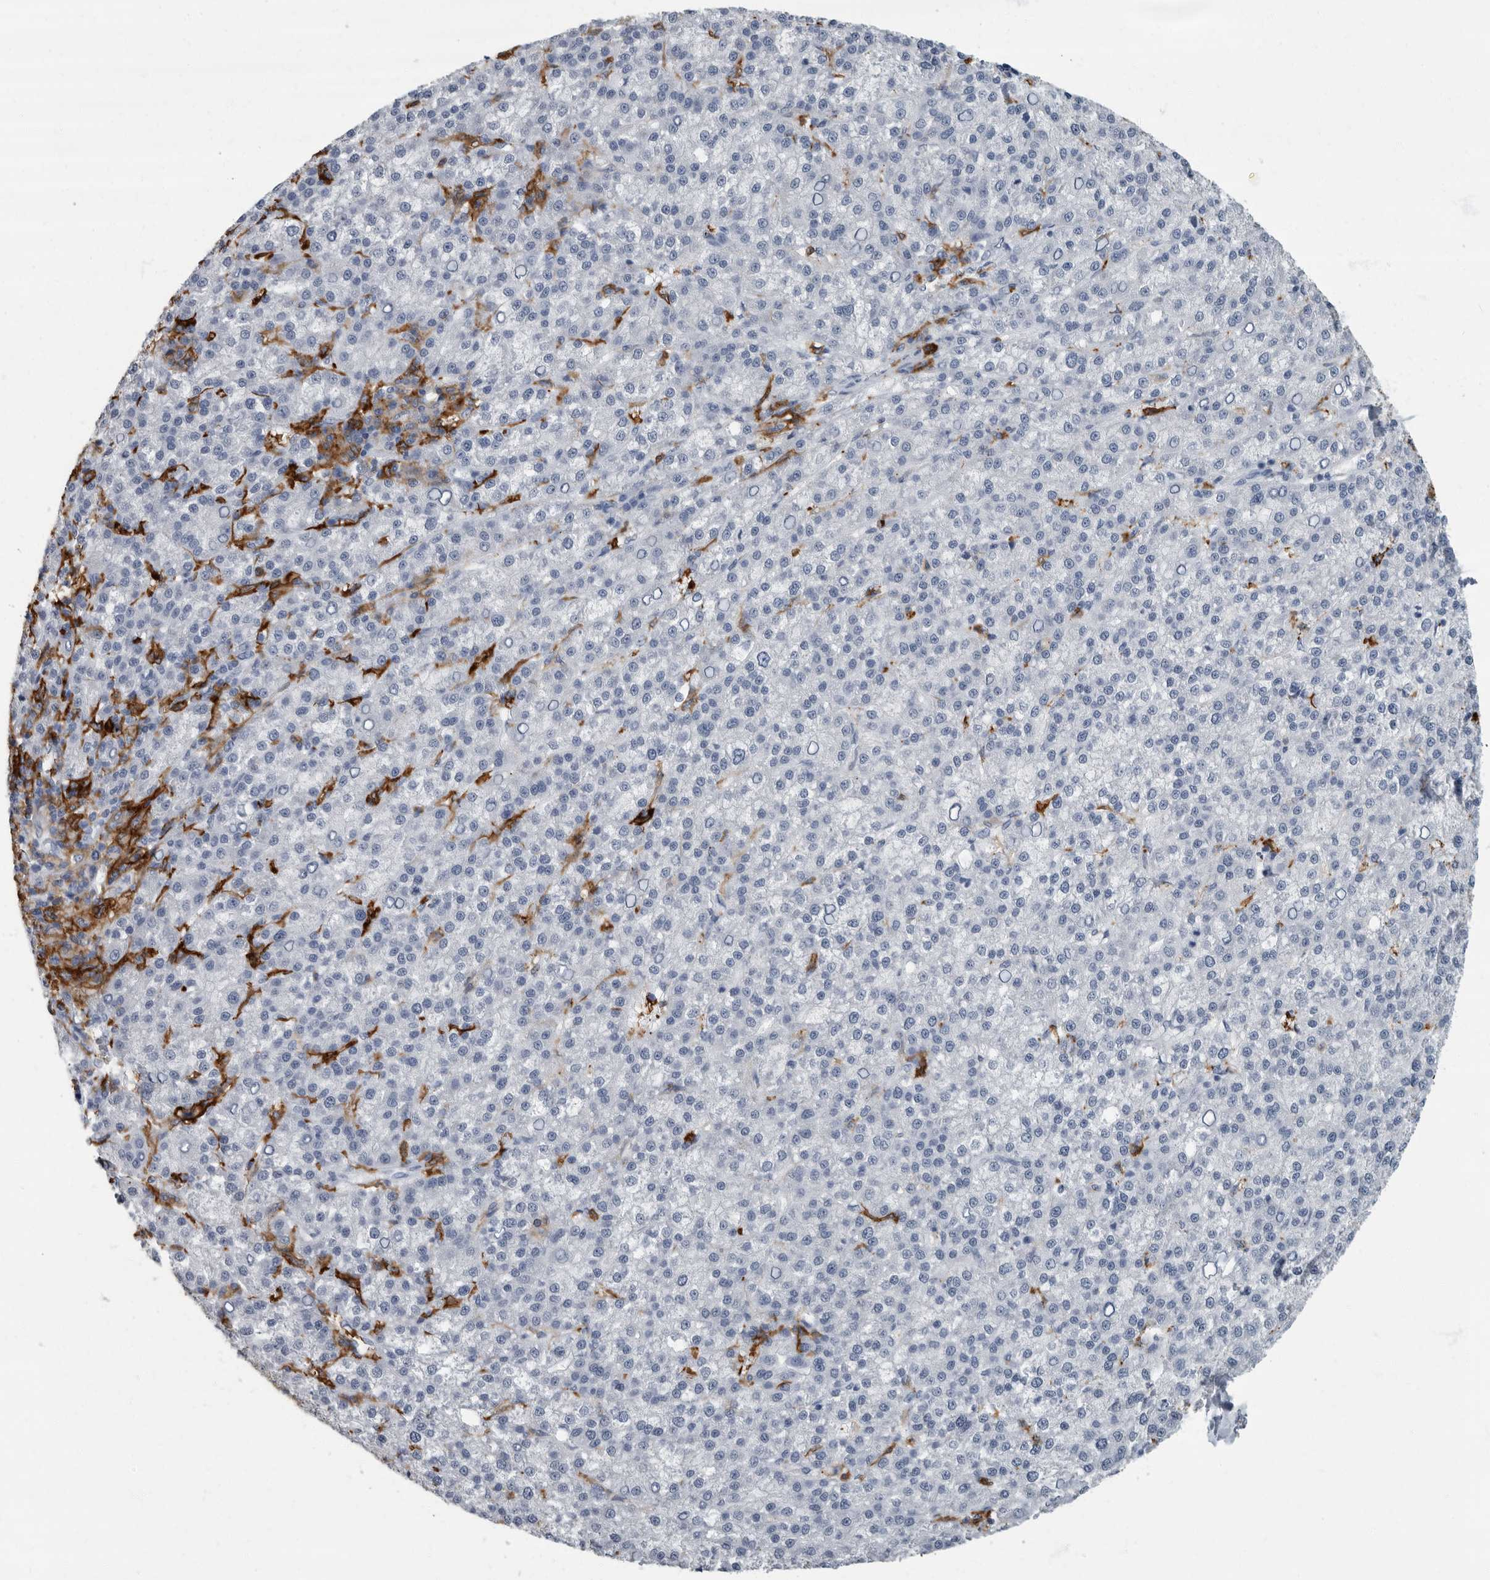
{"staining": {"intensity": "negative", "quantity": "none", "location": "none"}, "tissue": "liver cancer", "cell_type": "Tumor cells", "image_type": "cancer", "snomed": [{"axis": "morphology", "description": "Carcinoma, Hepatocellular, NOS"}, {"axis": "topography", "description": "Liver"}], "caption": "Liver hepatocellular carcinoma was stained to show a protein in brown. There is no significant positivity in tumor cells. (Stains: DAB immunohistochemistry (IHC) with hematoxylin counter stain, Microscopy: brightfield microscopy at high magnification).", "gene": "FCER1G", "patient": {"sex": "female", "age": 58}}